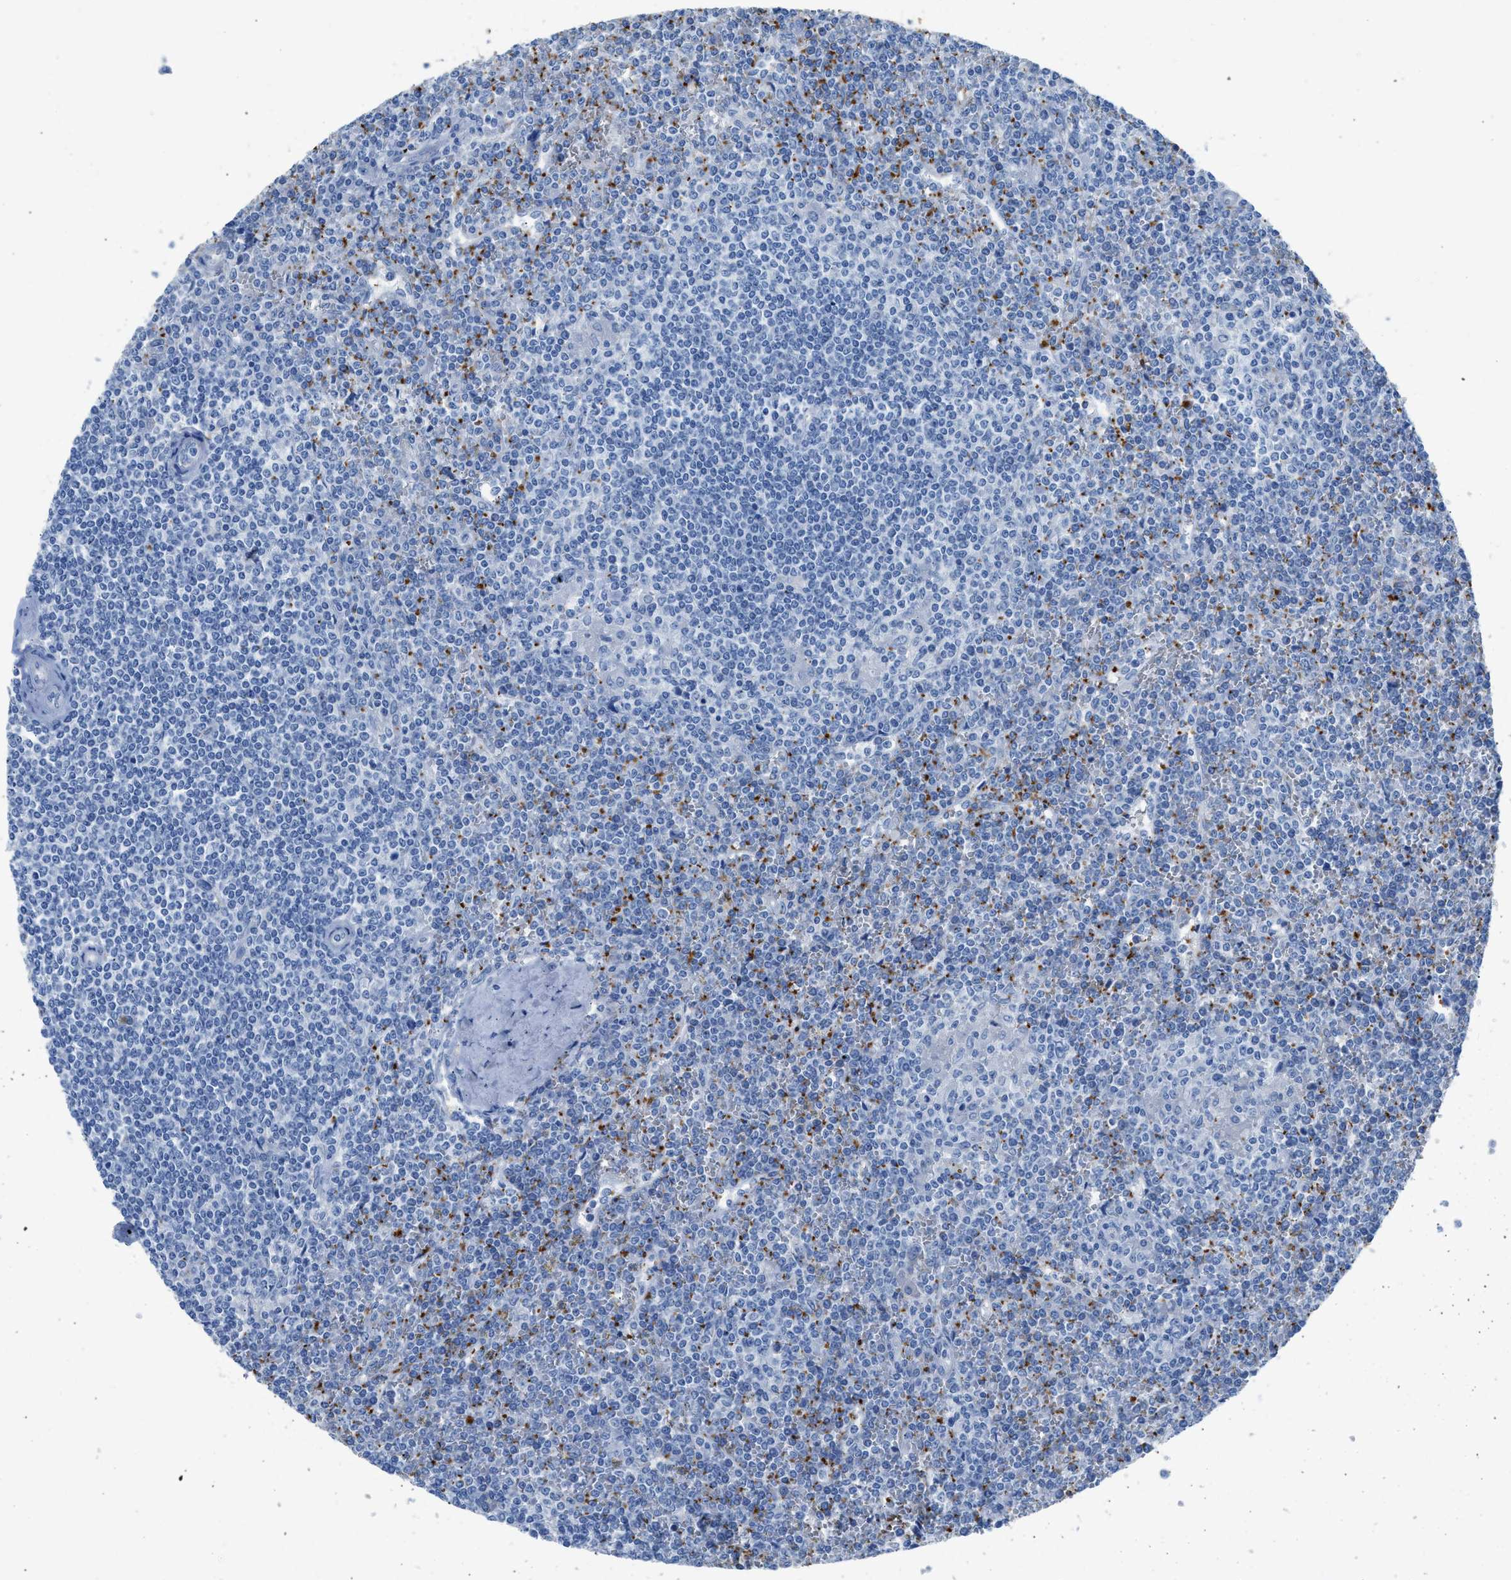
{"staining": {"intensity": "negative", "quantity": "none", "location": "none"}, "tissue": "lymphoma", "cell_type": "Tumor cells", "image_type": "cancer", "snomed": [{"axis": "morphology", "description": "Malignant lymphoma, non-Hodgkin's type, Low grade"}, {"axis": "topography", "description": "Spleen"}], "caption": "There is no significant staining in tumor cells of lymphoma. (Brightfield microscopy of DAB immunohistochemistry (IHC) at high magnification).", "gene": "FAIM2", "patient": {"sex": "female", "age": 19}}